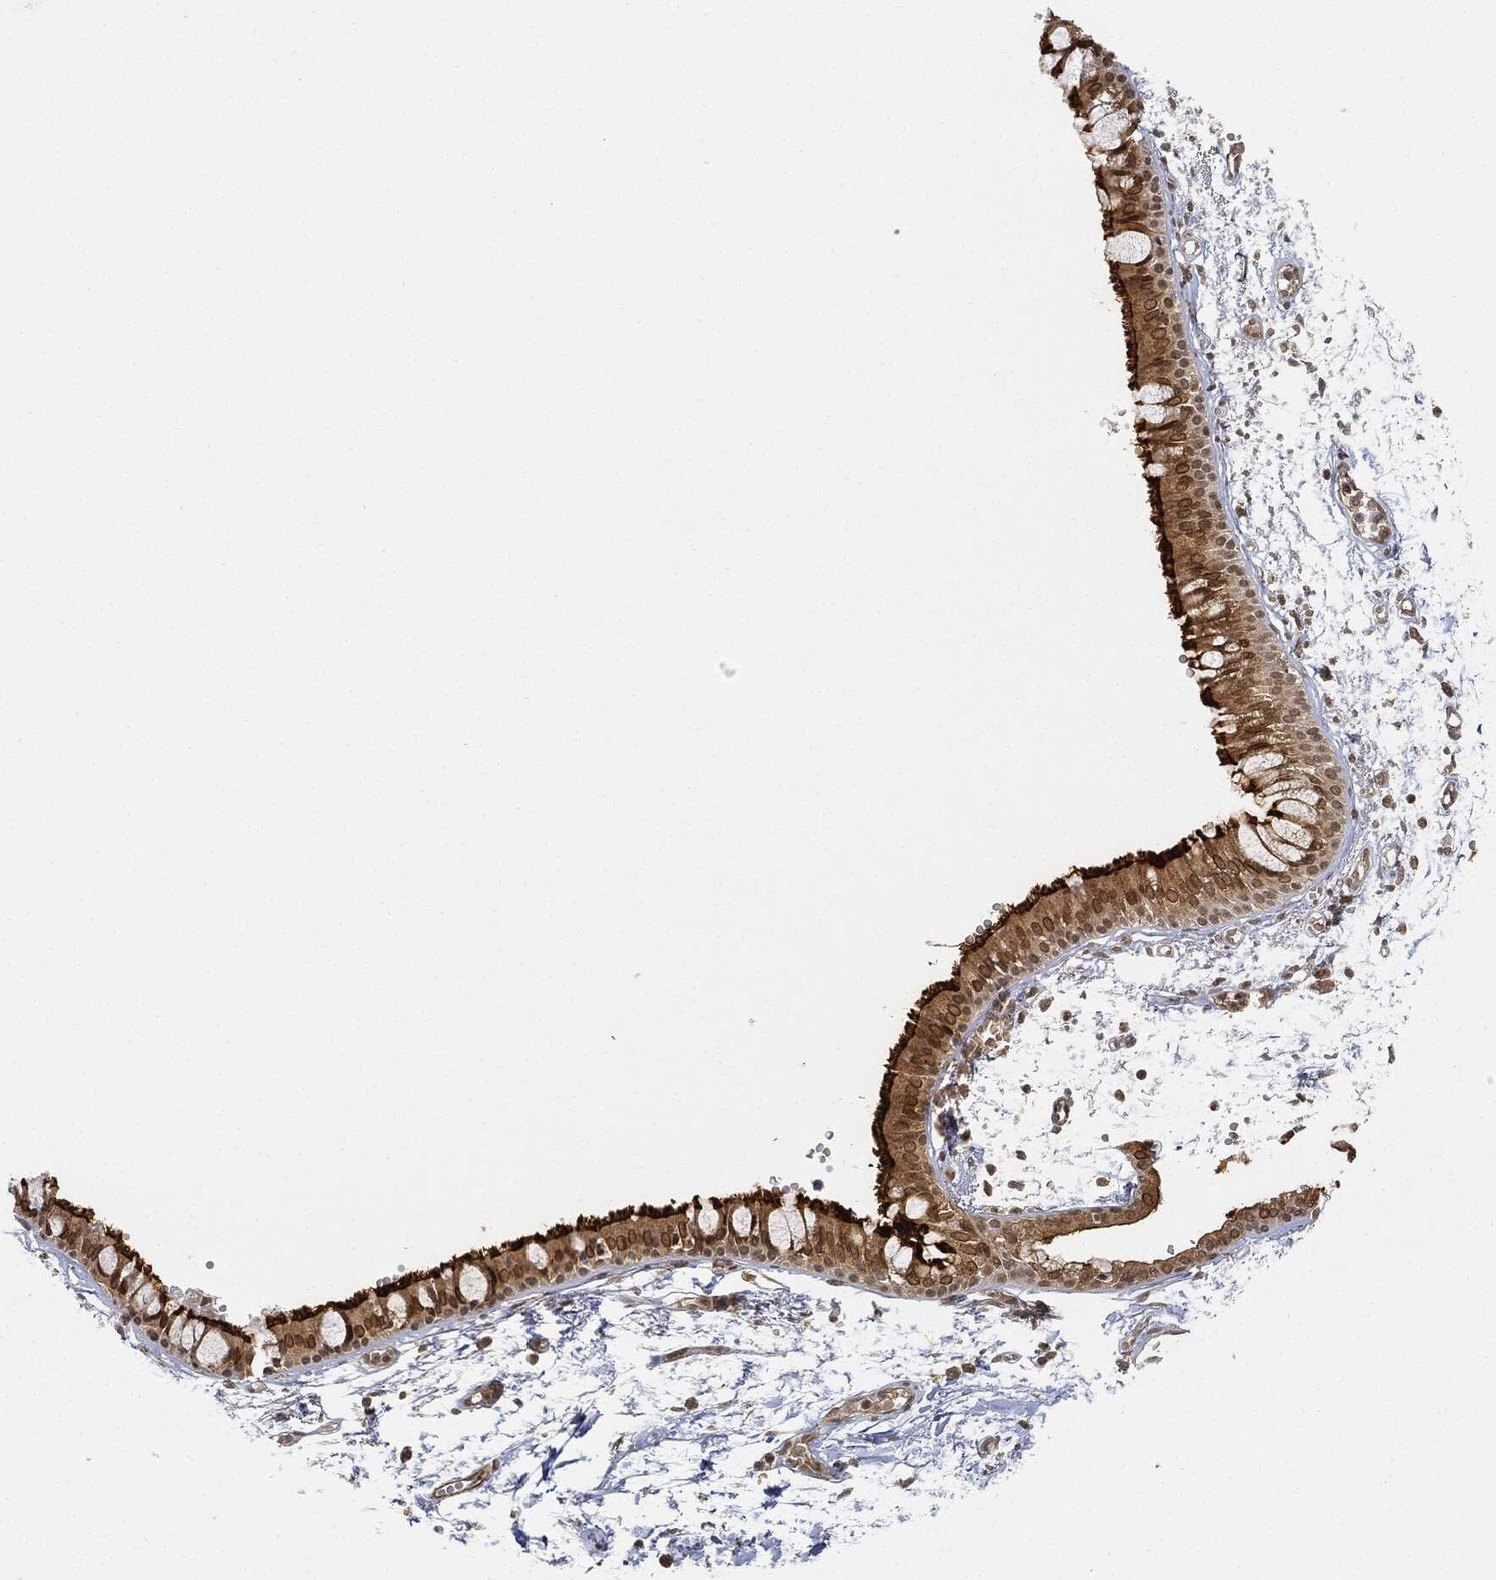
{"staining": {"intensity": "strong", "quantity": ">75%", "location": "cytoplasmic/membranous"}, "tissue": "bronchus", "cell_type": "Respiratory epithelial cells", "image_type": "normal", "snomed": [{"axis": "morphology", "description": "Normal tissue, NOS"}, {"axis": "topography", "description": "Cartilage tissue"}, {"axis": "topography", "description": "Bronchus"}], "caption": "The immunohistochemical stain labels strong cytoplasmic/membranous expression in respiratory epithelial cells of unremarkable bronchus. (IHC, brightfield microscopy, high magnification).", "gene": "CIB1", "patient": {"sex": "male", "age": 66}}